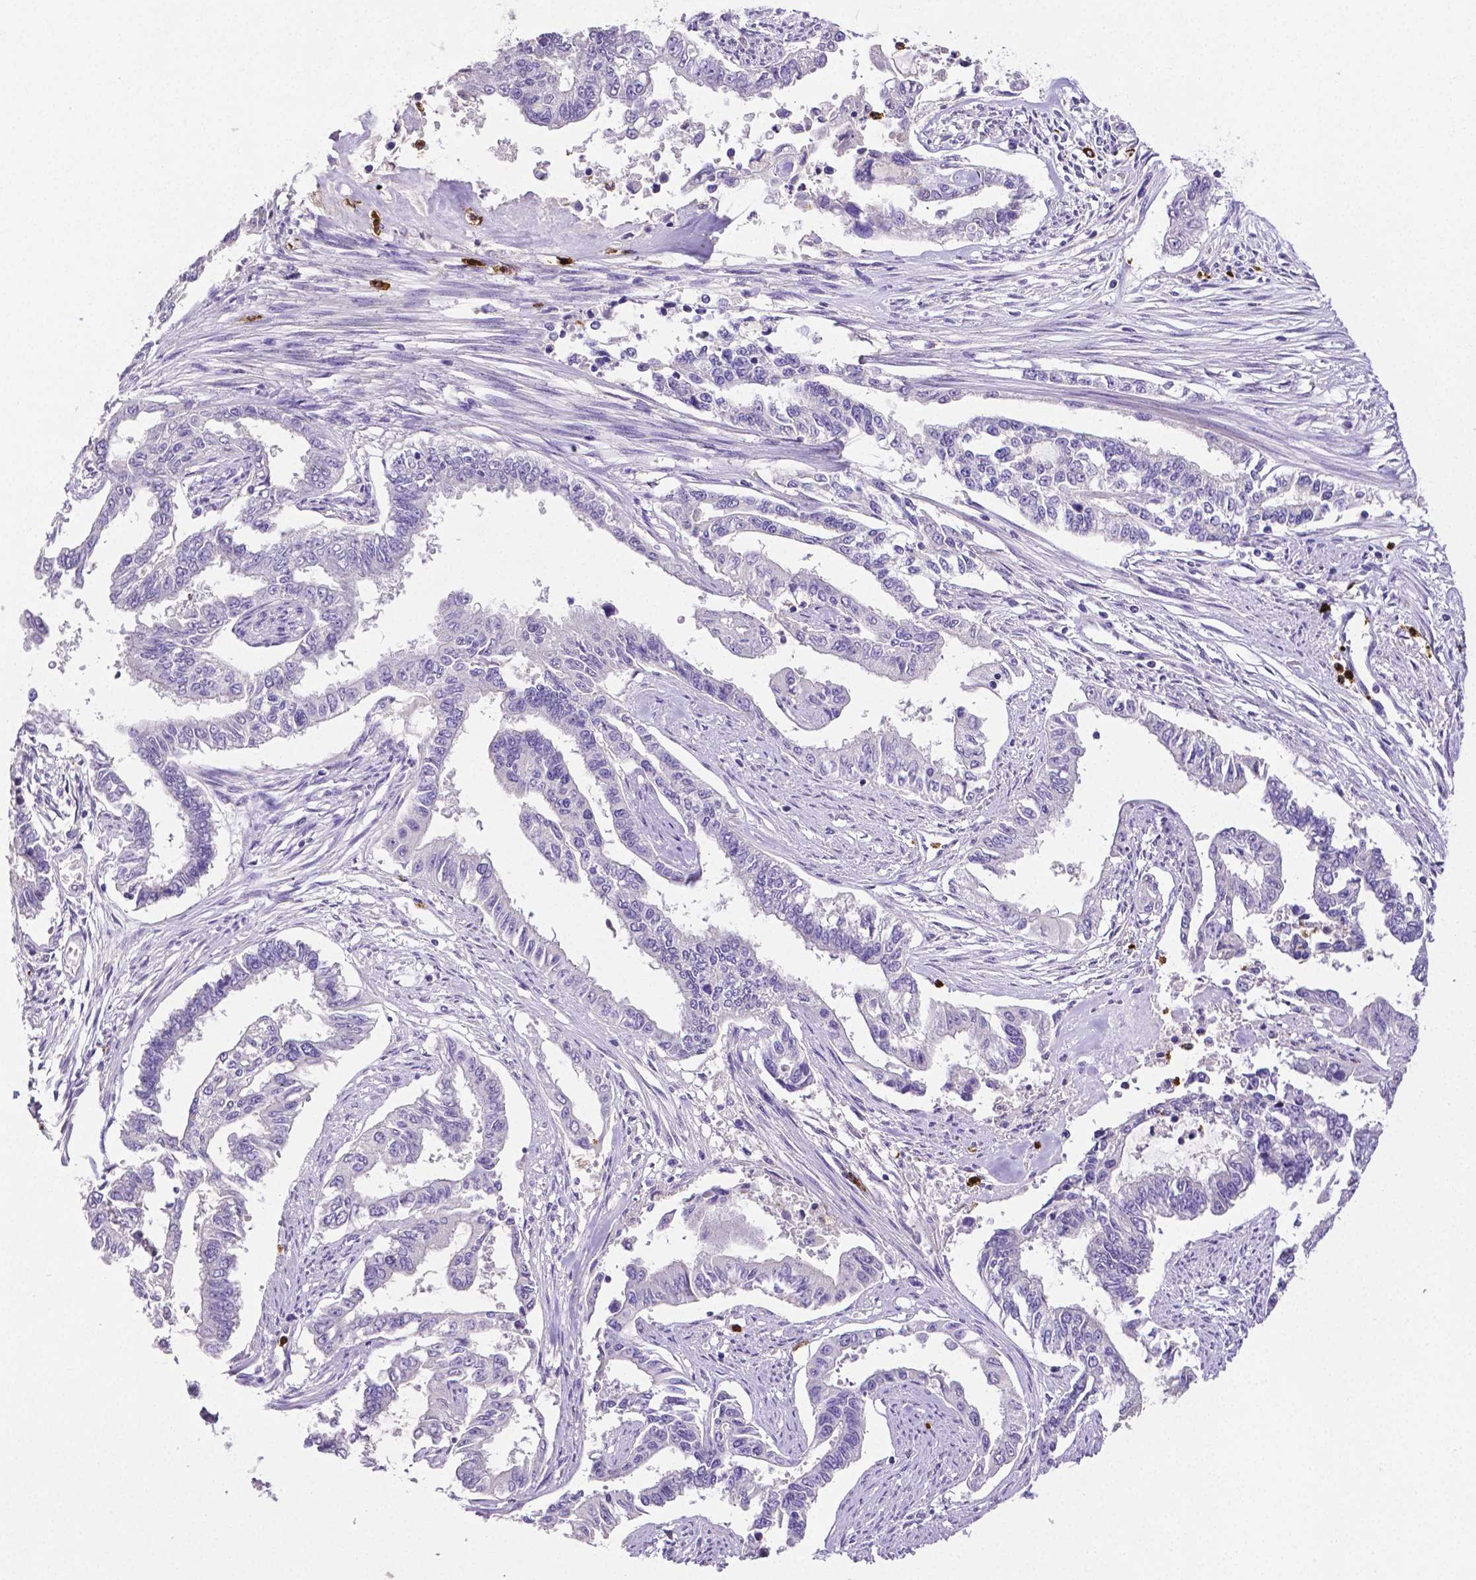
{"staining": {"intensity": "negative", "quantity": "none", "location": "none"}, "tissue": "endometrial cancer", "cell_type": "Tumor cells", "image_type": "cancer", "snomed": [{"axis": "morphology", "description": "Adenocarcinoma, NOS"}, {"axis": "topography", "description": "Uterus"}], "caption": "This is an immunohistochemistry photomicrograph of endometrial adenocarcinoma. There is no positivity in tumor cells.", "gene": "MMP9", "patient": {"sex": "female", "age": 59}}